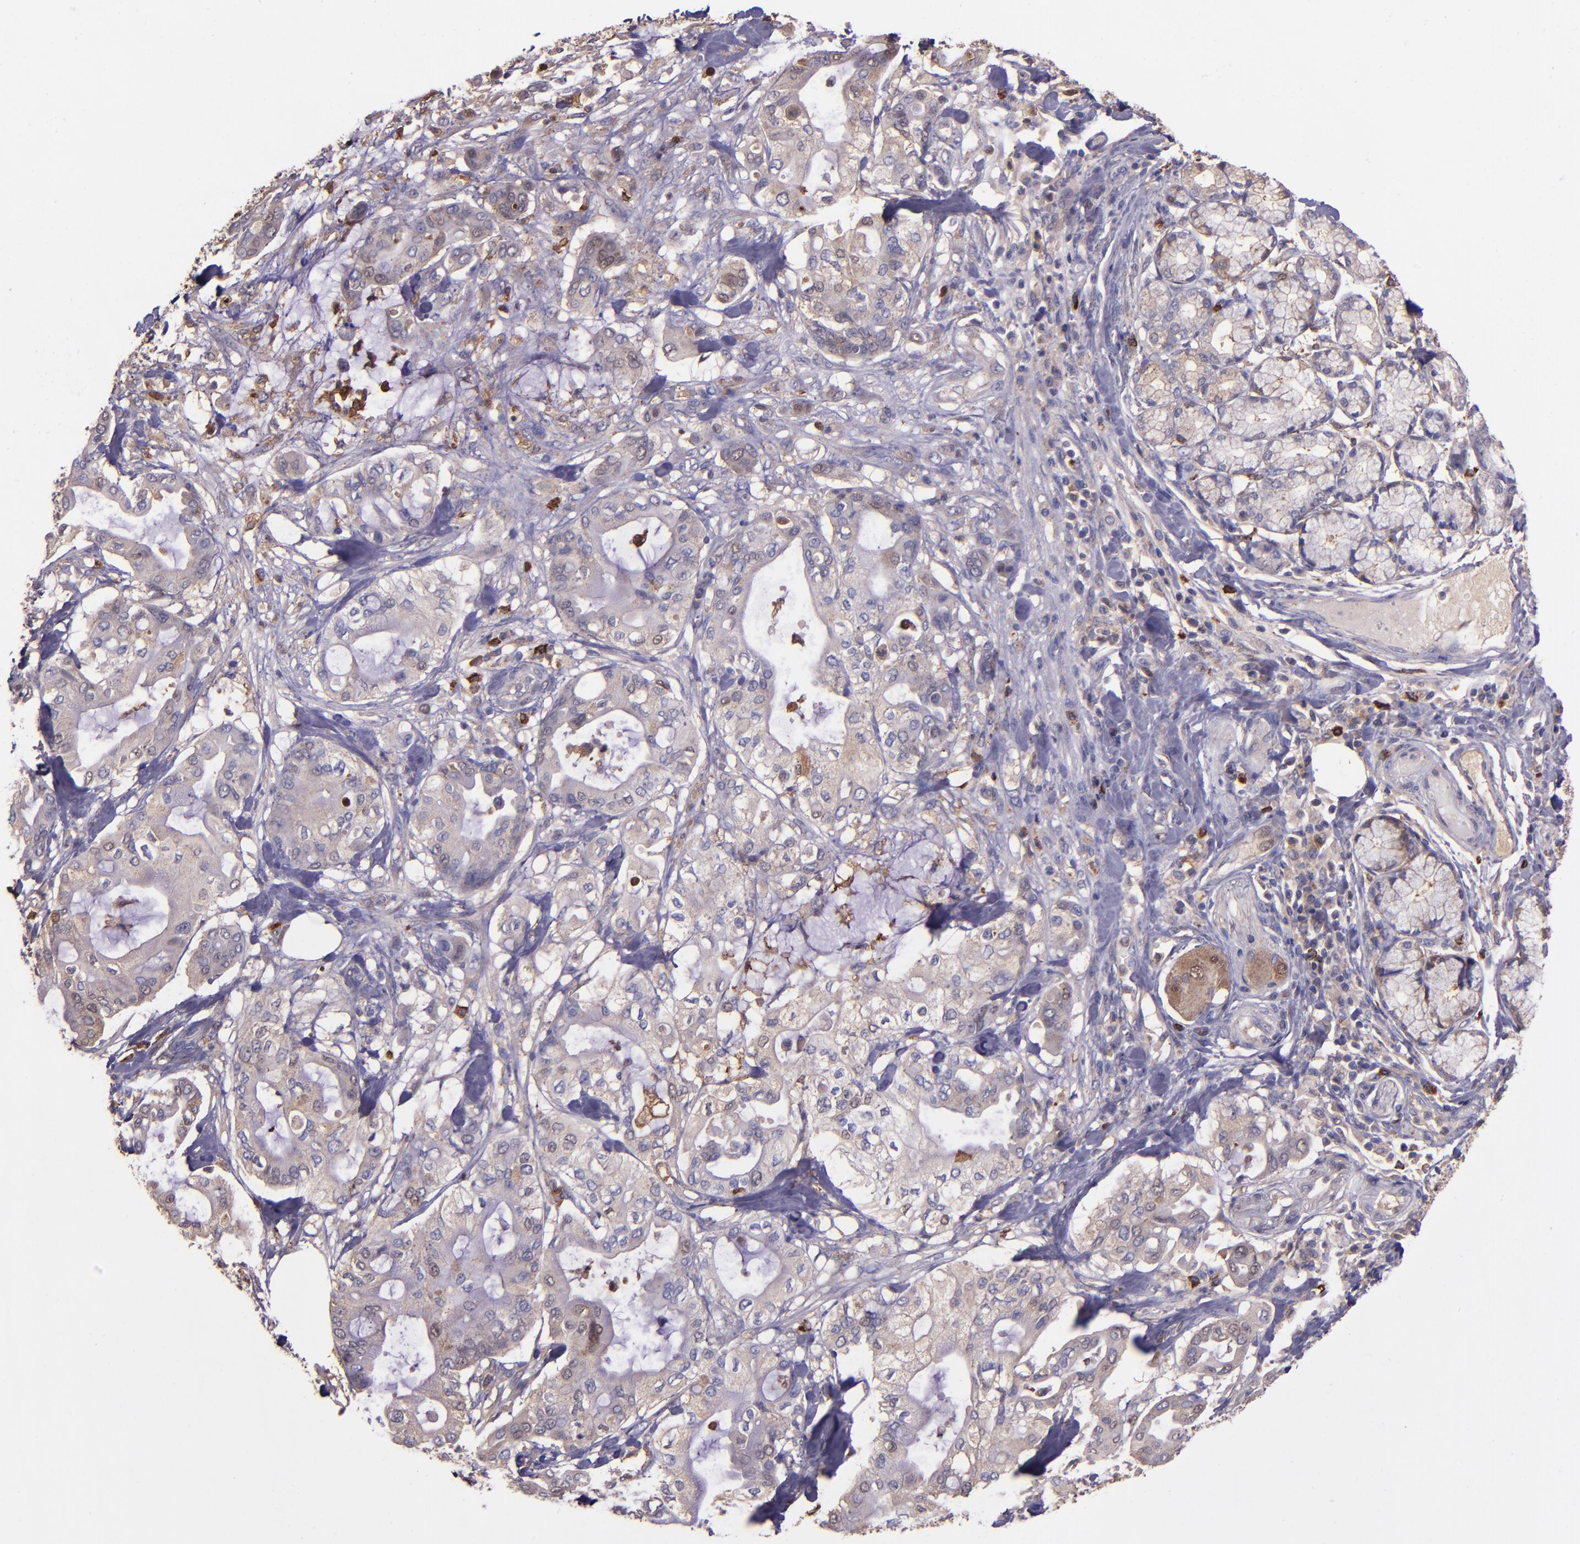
{"staining": {"intensity": "weak", "quantity": ">75%", "location": "cytoplasmic/membranous,nuclear"}, "tissue": "pancreatic cancer", "cell_type": "Tumor cells", "image_type": "cancer", "snomed": [{"axis": "morphology", "description": "Adenocarcinoma, NOS"}, {"axis": "morphology", "description": "Adenocarcinoma, metastatic, NOS"}, {"axis": "topography", "description": "Lymph node"}, {"axis": "topography", "description": "Pancreas"}, {"axis": "topography", "description": "Duodenum"}], "caption": "Weak cytoplasmic/membranous and nuclear expression for a protein is appreciated in approximately >75% of tumor cells of pancreatic cancer using immunohistochemistry.", "gene": "WASHC1", "patient": {"sex": "female", "age": 64}}